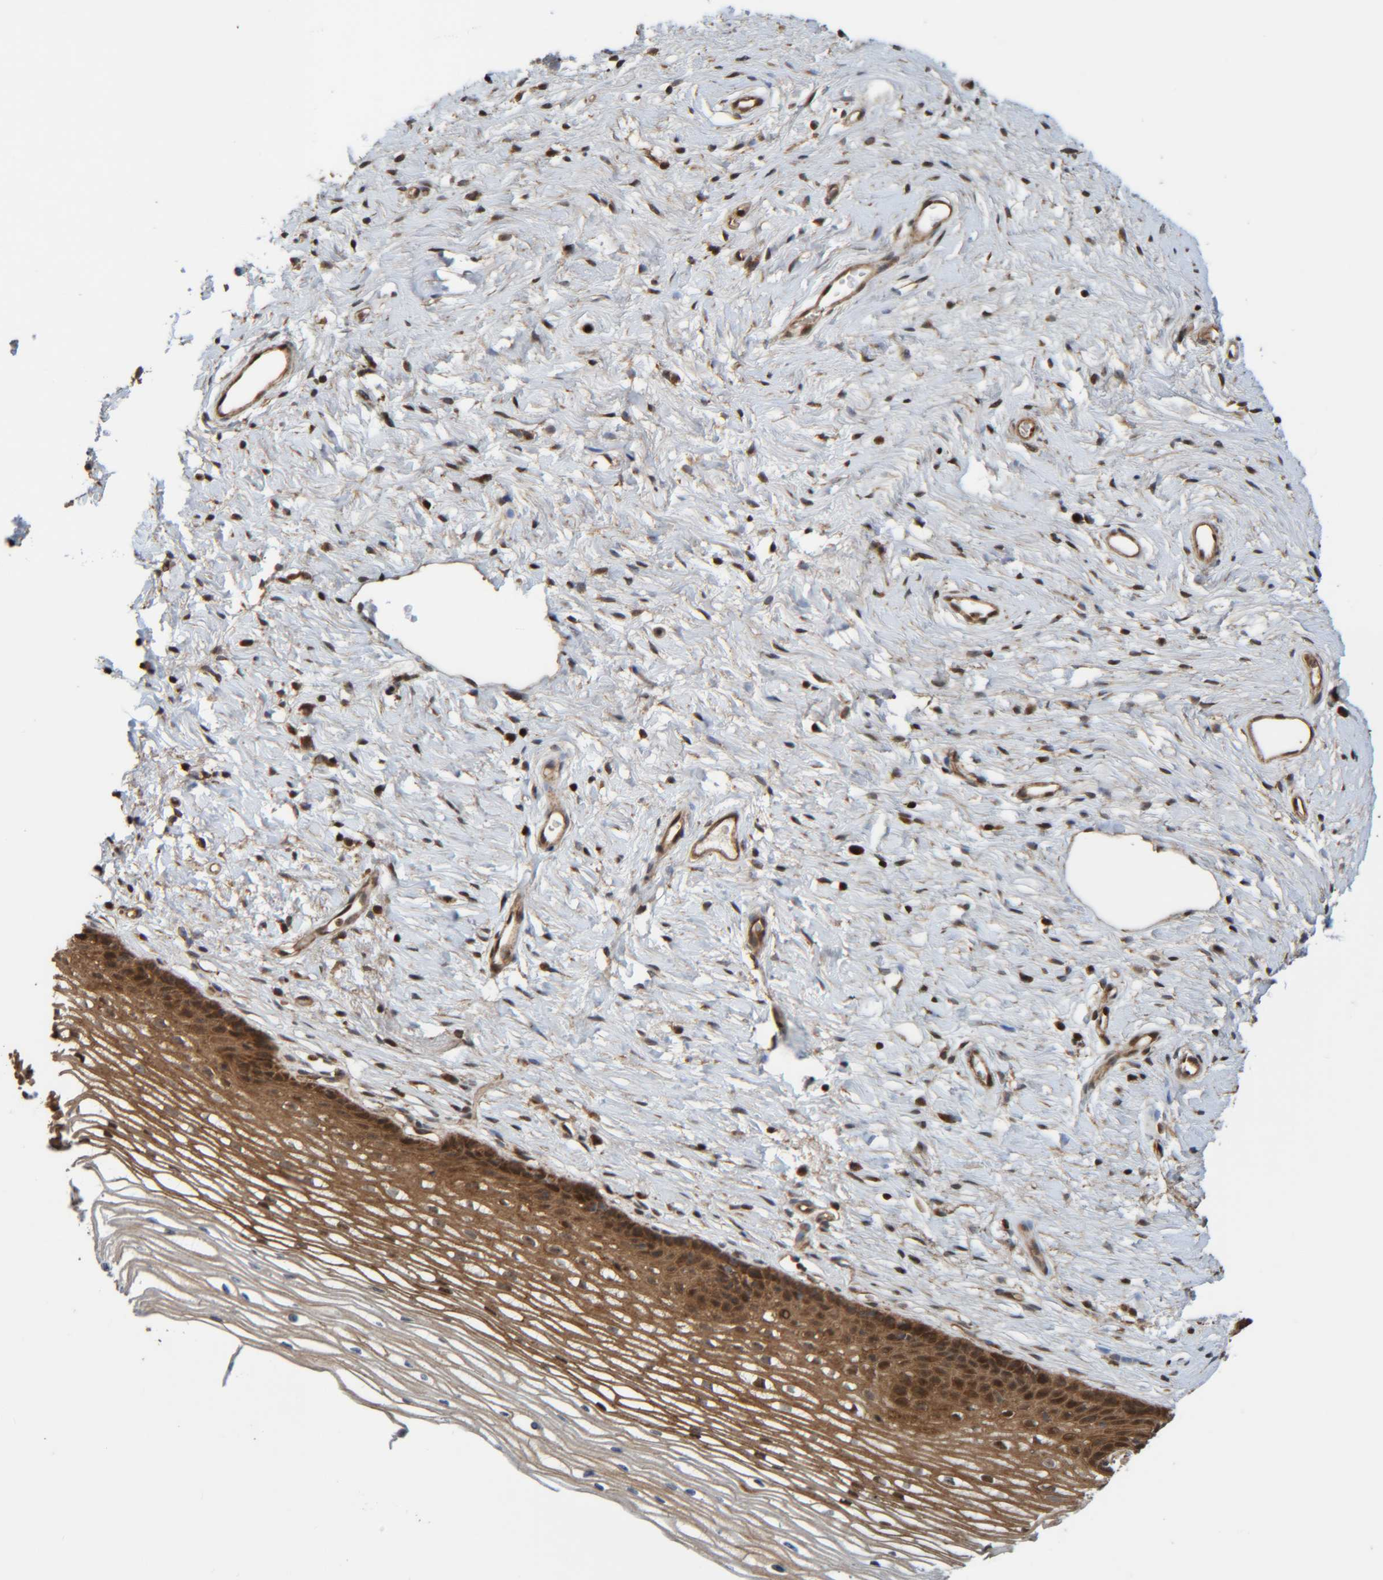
{"staining": {"intensity": "moderate", "quantity": ">75%", "location": "cytoplasmic/membranous"}, "tissue": "cervix", "cell_type": "Glandular cells", "image_type": "normal", "snomed": [{"axis": "morphology", "description": "Normal tissue, NOS"}, {"axis": "topography", "description": "Cervix"}], "caption": "The image displays a brown stain indicating the presence of a protein in the cytoplasmic/membranous of glandular cells in cervix. (brown staining indicates protein expression, while blue staining denotes nuclei).", "gene": "CCDC57", "patient": {"sex": "female", "age": 77}}